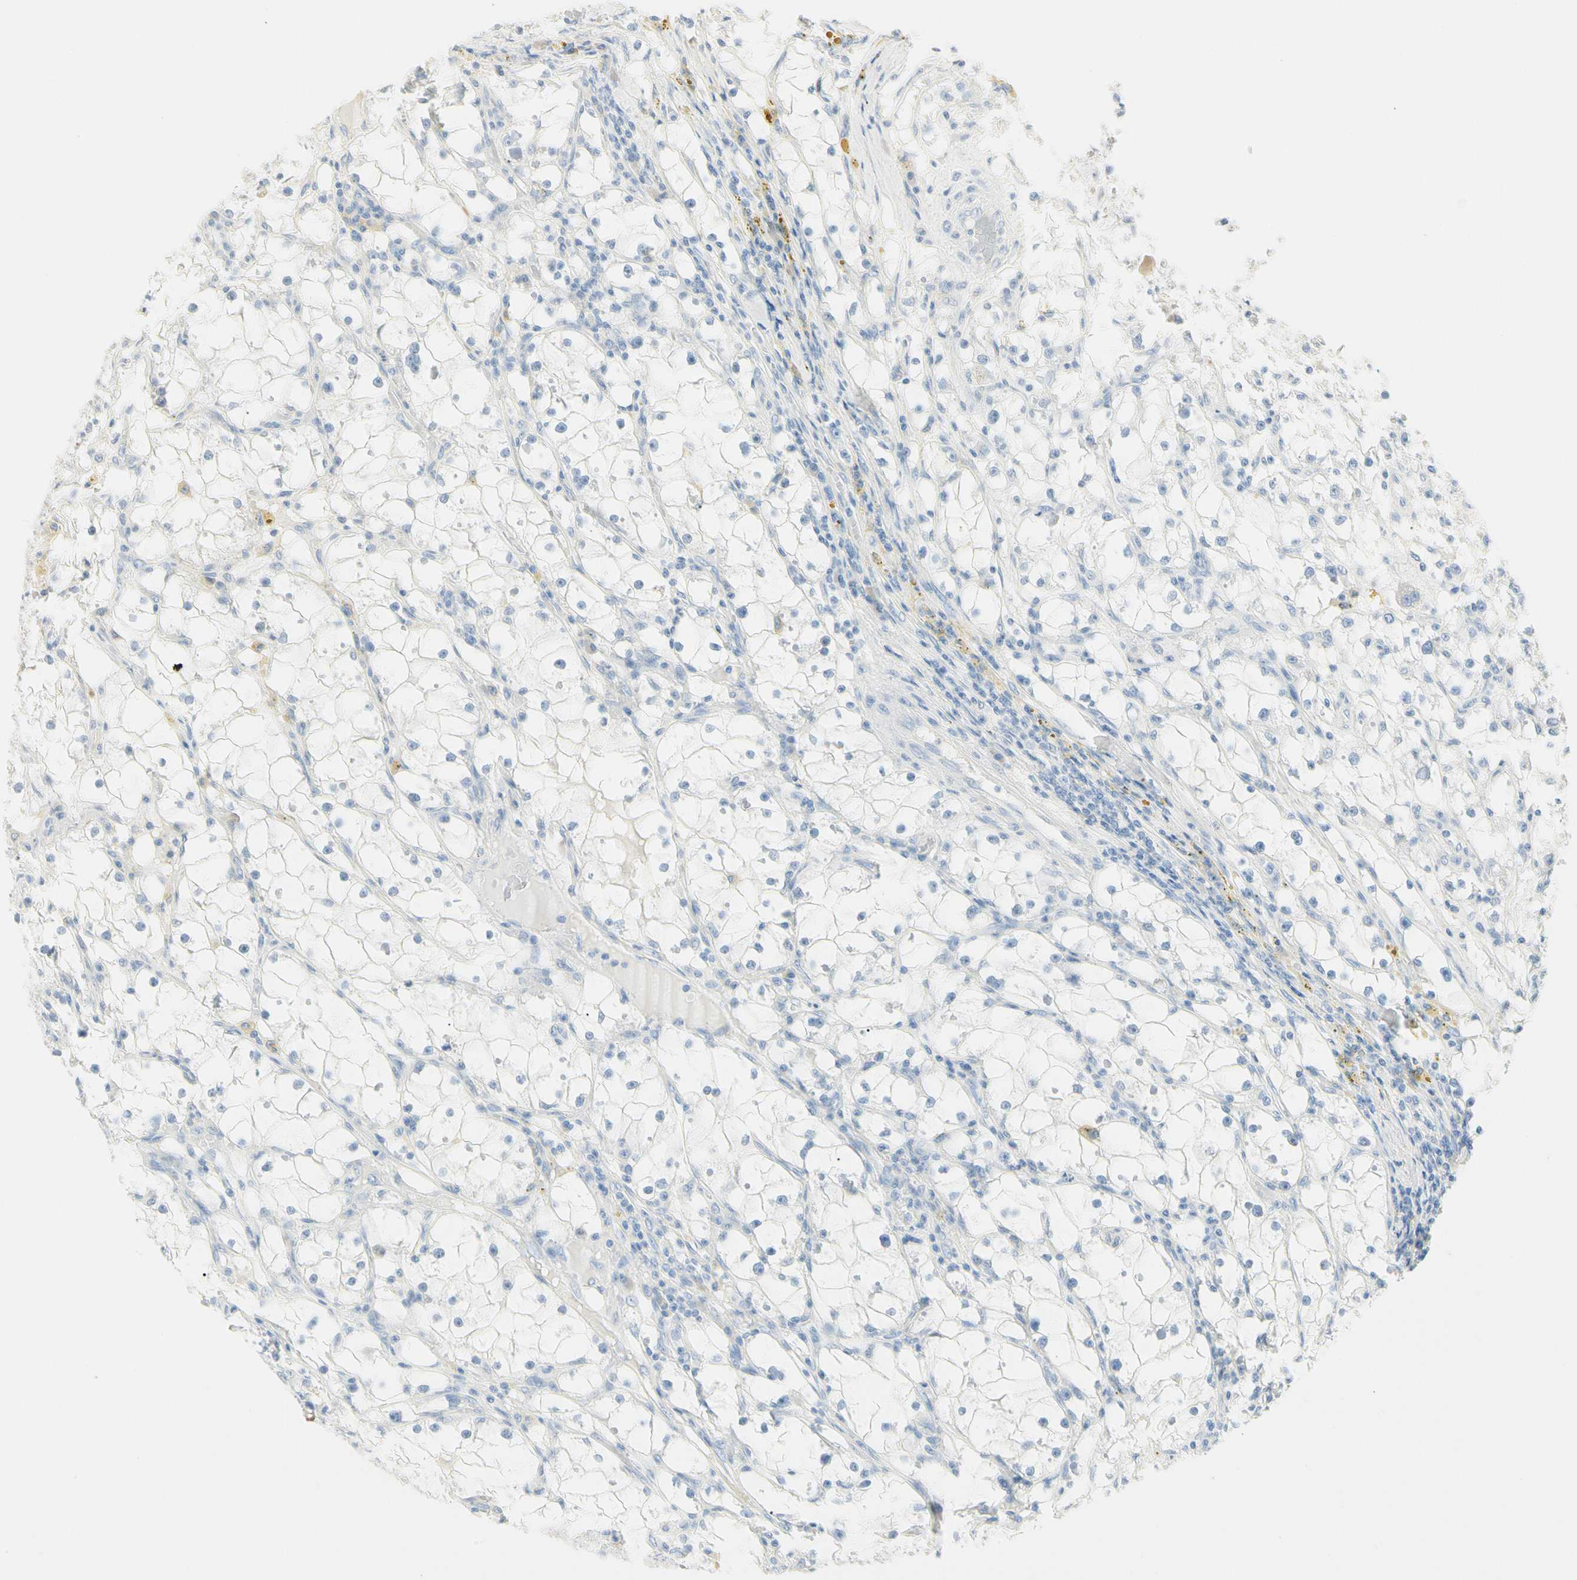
{"staining": {"intensity": "negative", "quantity": "none", "location": "none"}, "tissue": "renal cancer", "cell_type": "Tumor cells", "image_type": "cancer", "snomed": [{"axis": "morphology", "description": "Adenocarcinoma, NOS"}, {"axis": "topography", "description": "Kidney"}], "caption": "A micrograph of adenocarcinoma (renal) stained for a protein displays no brown staining in tumor cells. (DAB immunohistochemistry (IHC) with hematoxylin counter stain).", "gene": "ALDH18A1", "patient": {"sex": "male", "age": 56}}